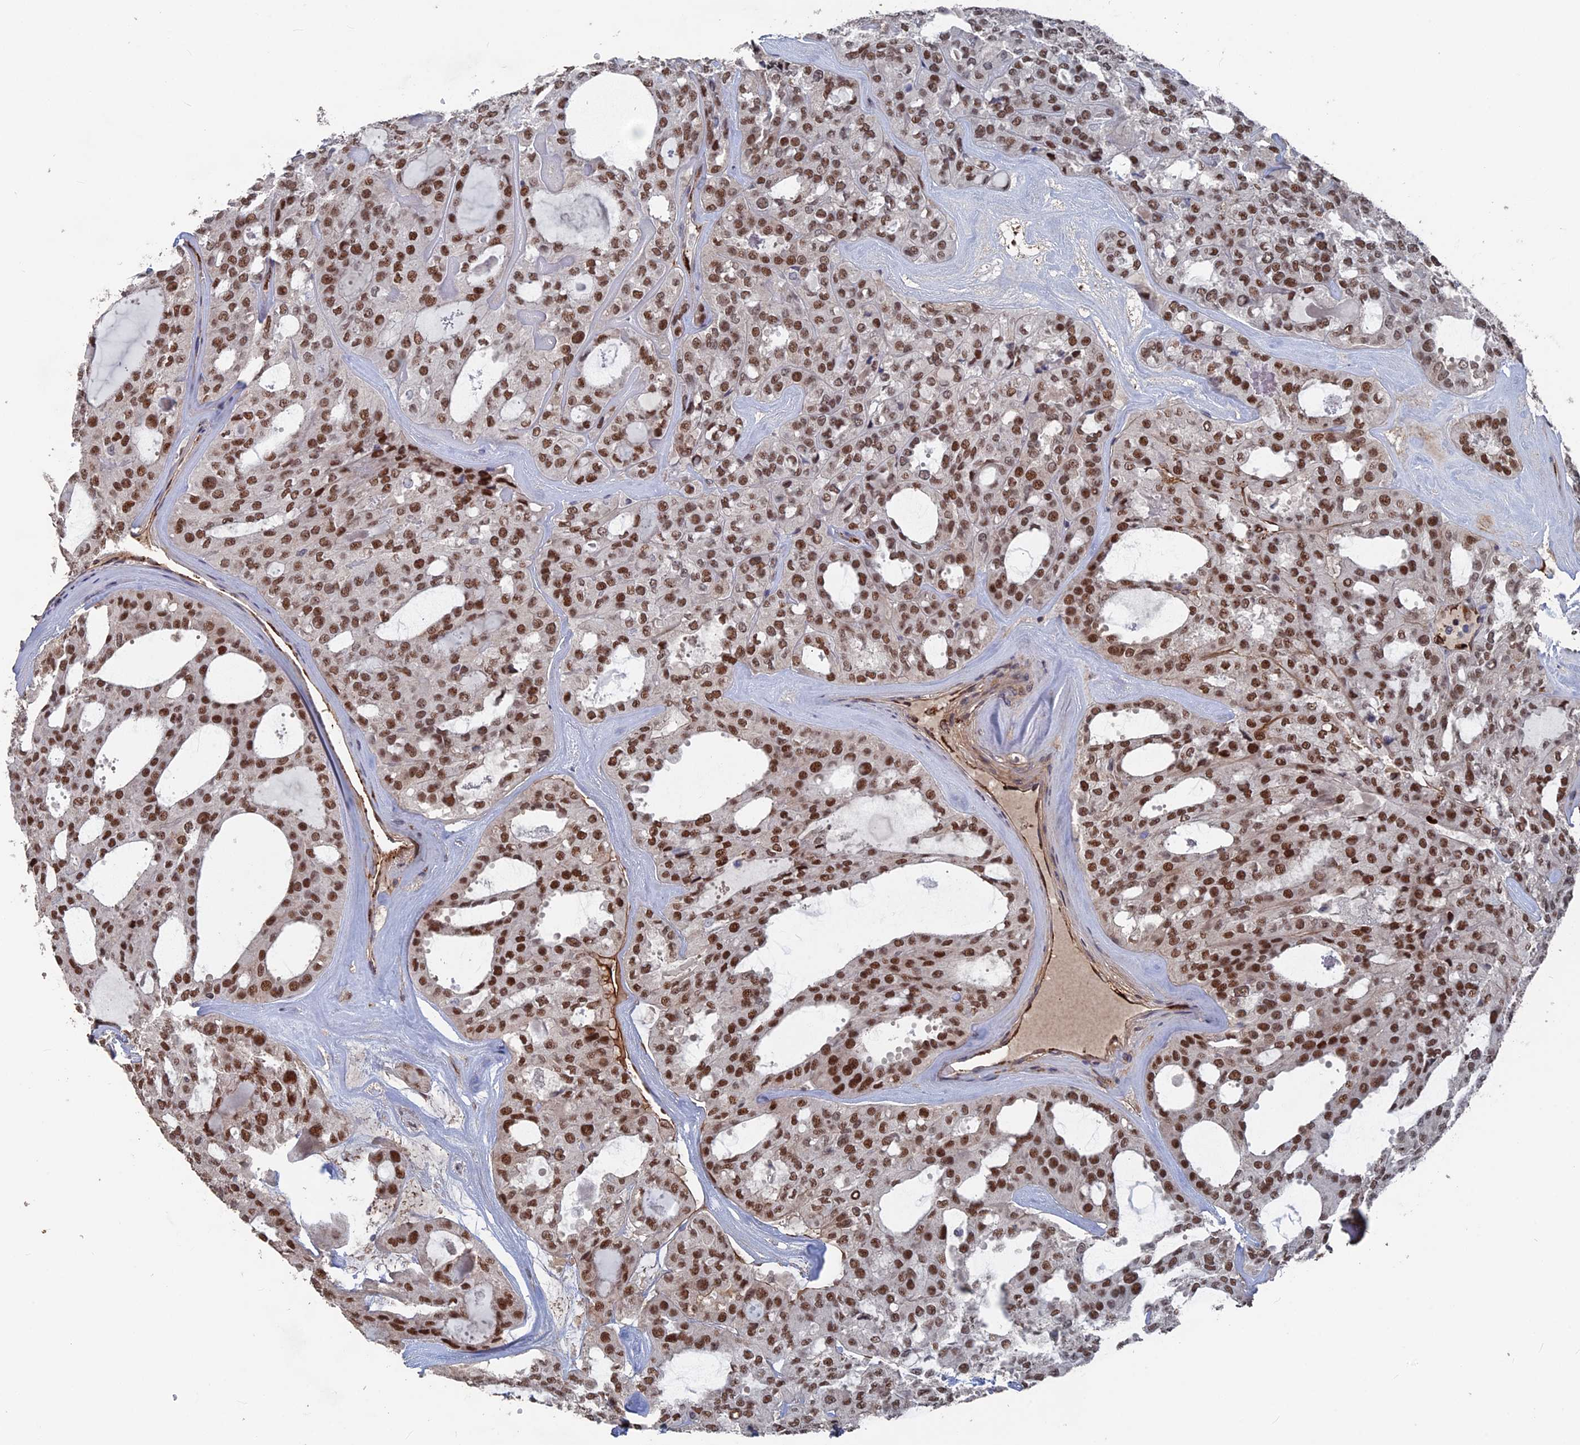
{"staining": {"intensity": "moderate", "quantity": ">75%", "location": "nuclear"}, "tissue": "thyroid cancer", "cell_type": "Tumor cells", "image_type": "cancer", "snomed": [{"axis": "morphology", "description": "Follicular adenoma carcinoma, NOS"}, {"axis": "topography", "description": "Thyroid gland"}], "caption": "The photomicrograph shows a brown stain indicating the presence of a protein in the nuclear of tumor cells in thyroid follicular adenoma carcinoma.", "gene": "SH3D21", "patient": {"sex": "male", "age": 75}}